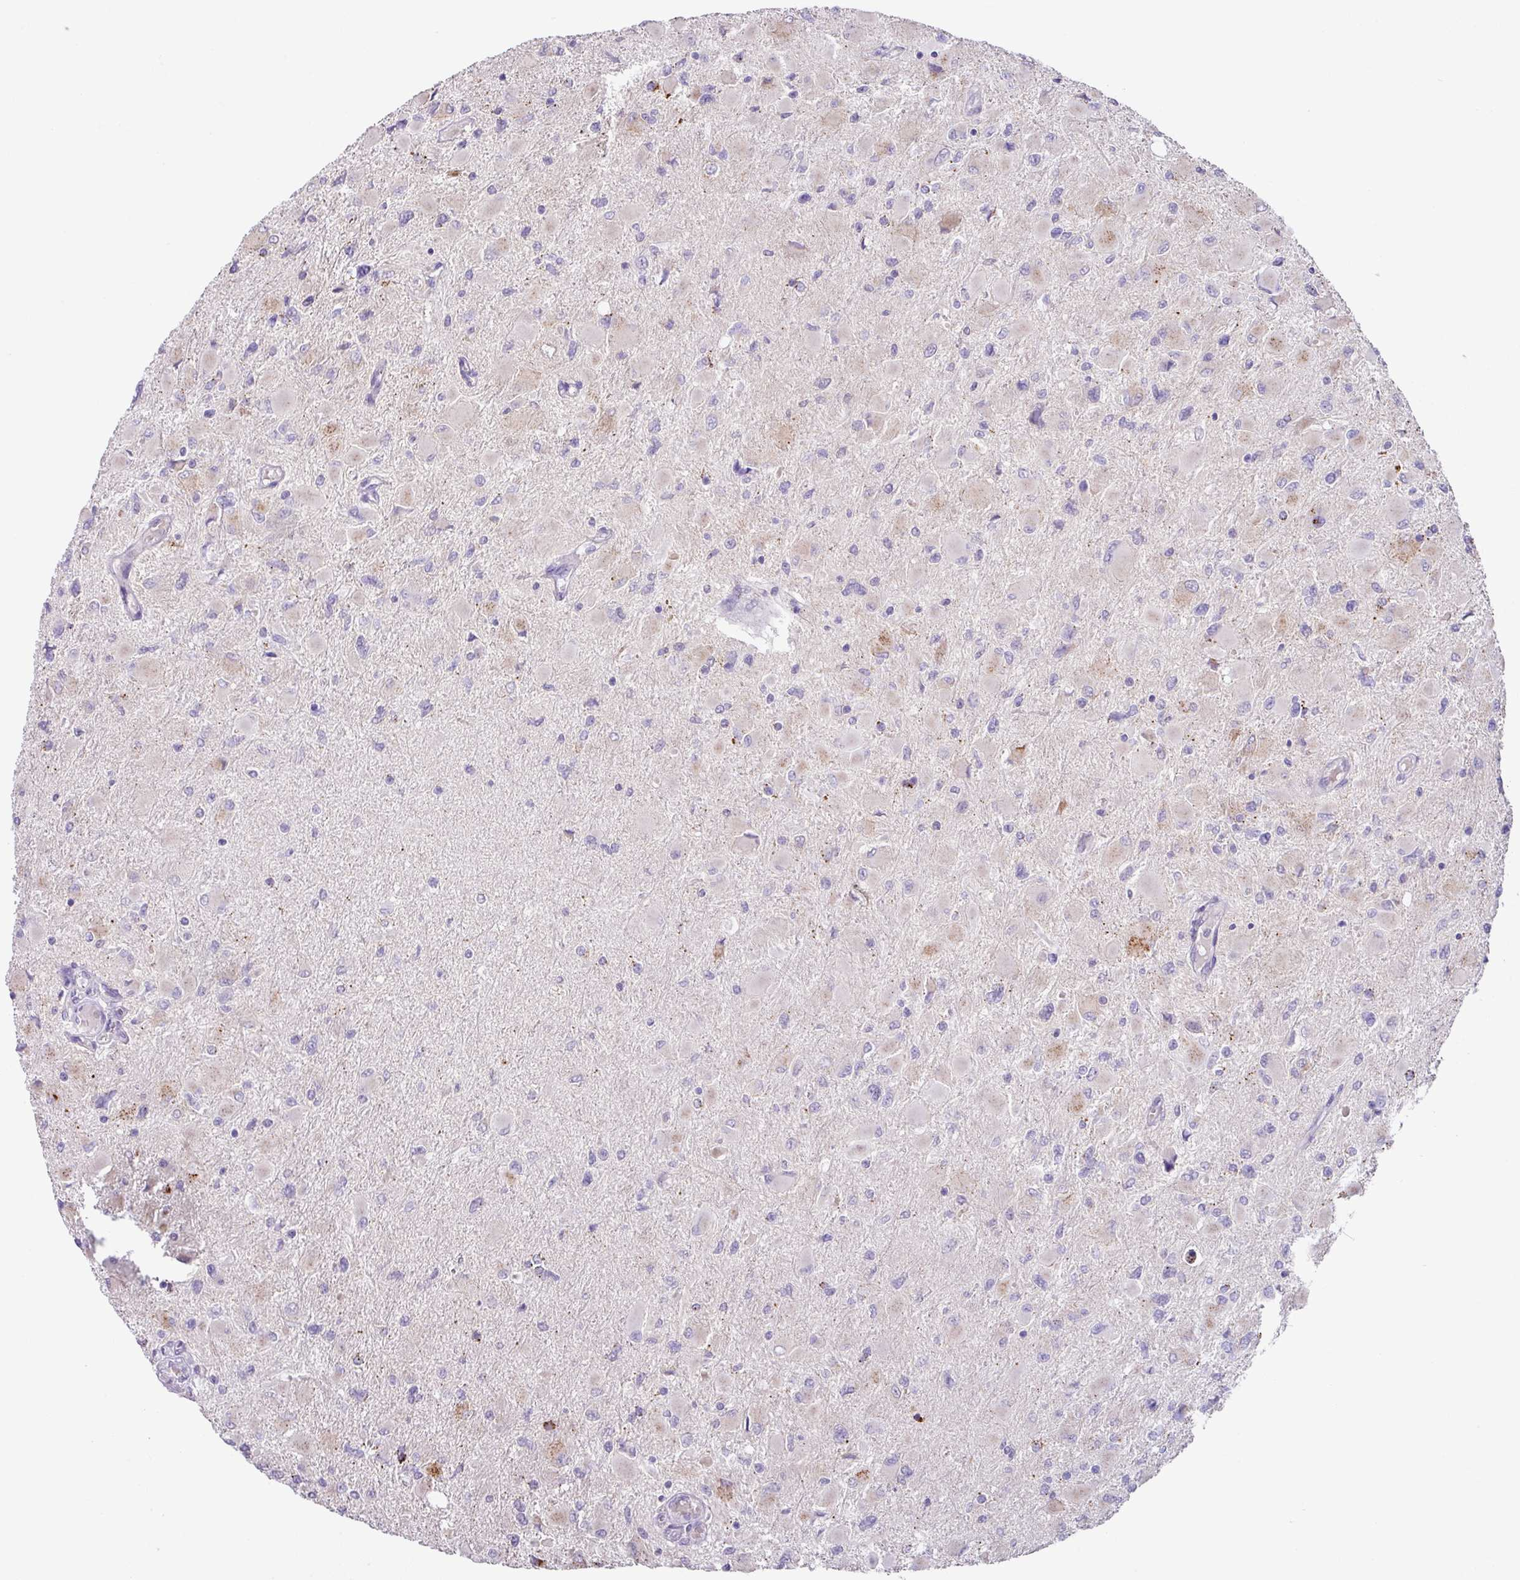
{"staining": {"intensity": "negative", "quantity": "none", "location": "none"}, "tissue": "glioma", "cell_type": "Tumor cells", "image_type": "cancer", "snomed": [{"axis": "morphology", "description": "Glioma, malignant, High grade"}, {"axis": "topography", "description": "Cerebral cortex"}], "caption": "Protein analysis of malignant glioma (high-grade) exhibits no significant expression in tumor cells.", "gene": "PLEKHH3", "patient": {"sex": "female", "age": 36}}